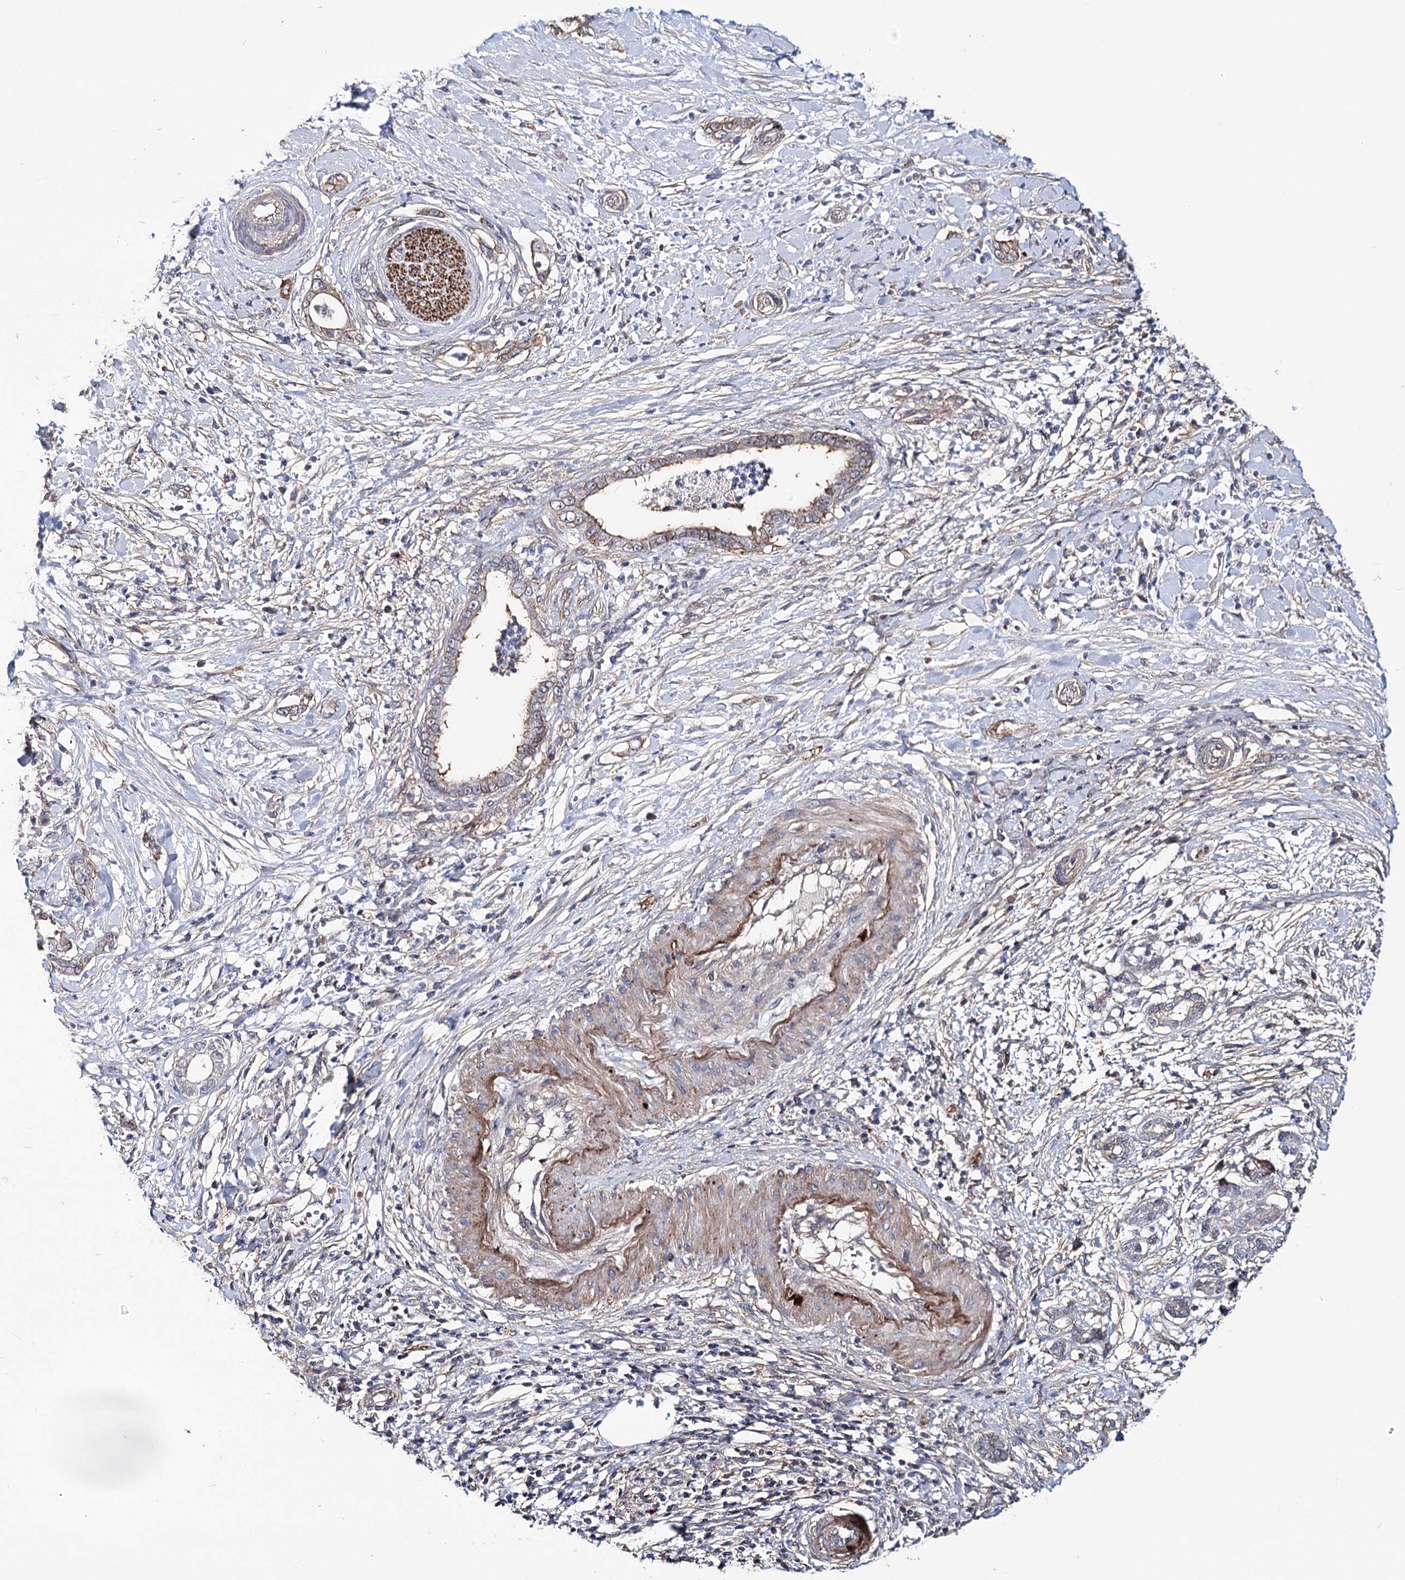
{"staining": {"intensity": "weak", "quantity": "25%-75%", "location": "cytoplasmic/membranous"}, "tissue": "pancreatic cancer", "cell_type": "Tumor cells", "image_type": "cancer", "snomed": [{"axis": "morphology", "description": "Adenocarcinoma, NOS"}, {"axis": "topography", "description": "Pancreas"}], "caption": "Pancreatic cancer (adenocarcinoma) stained with DAB IHC displays low levels of weak cytoplasmic/membranous expression in about 25%-75% of tumor cells.", "gene": "TMEM218", "patient": {"sex": "female", "age": 55}}